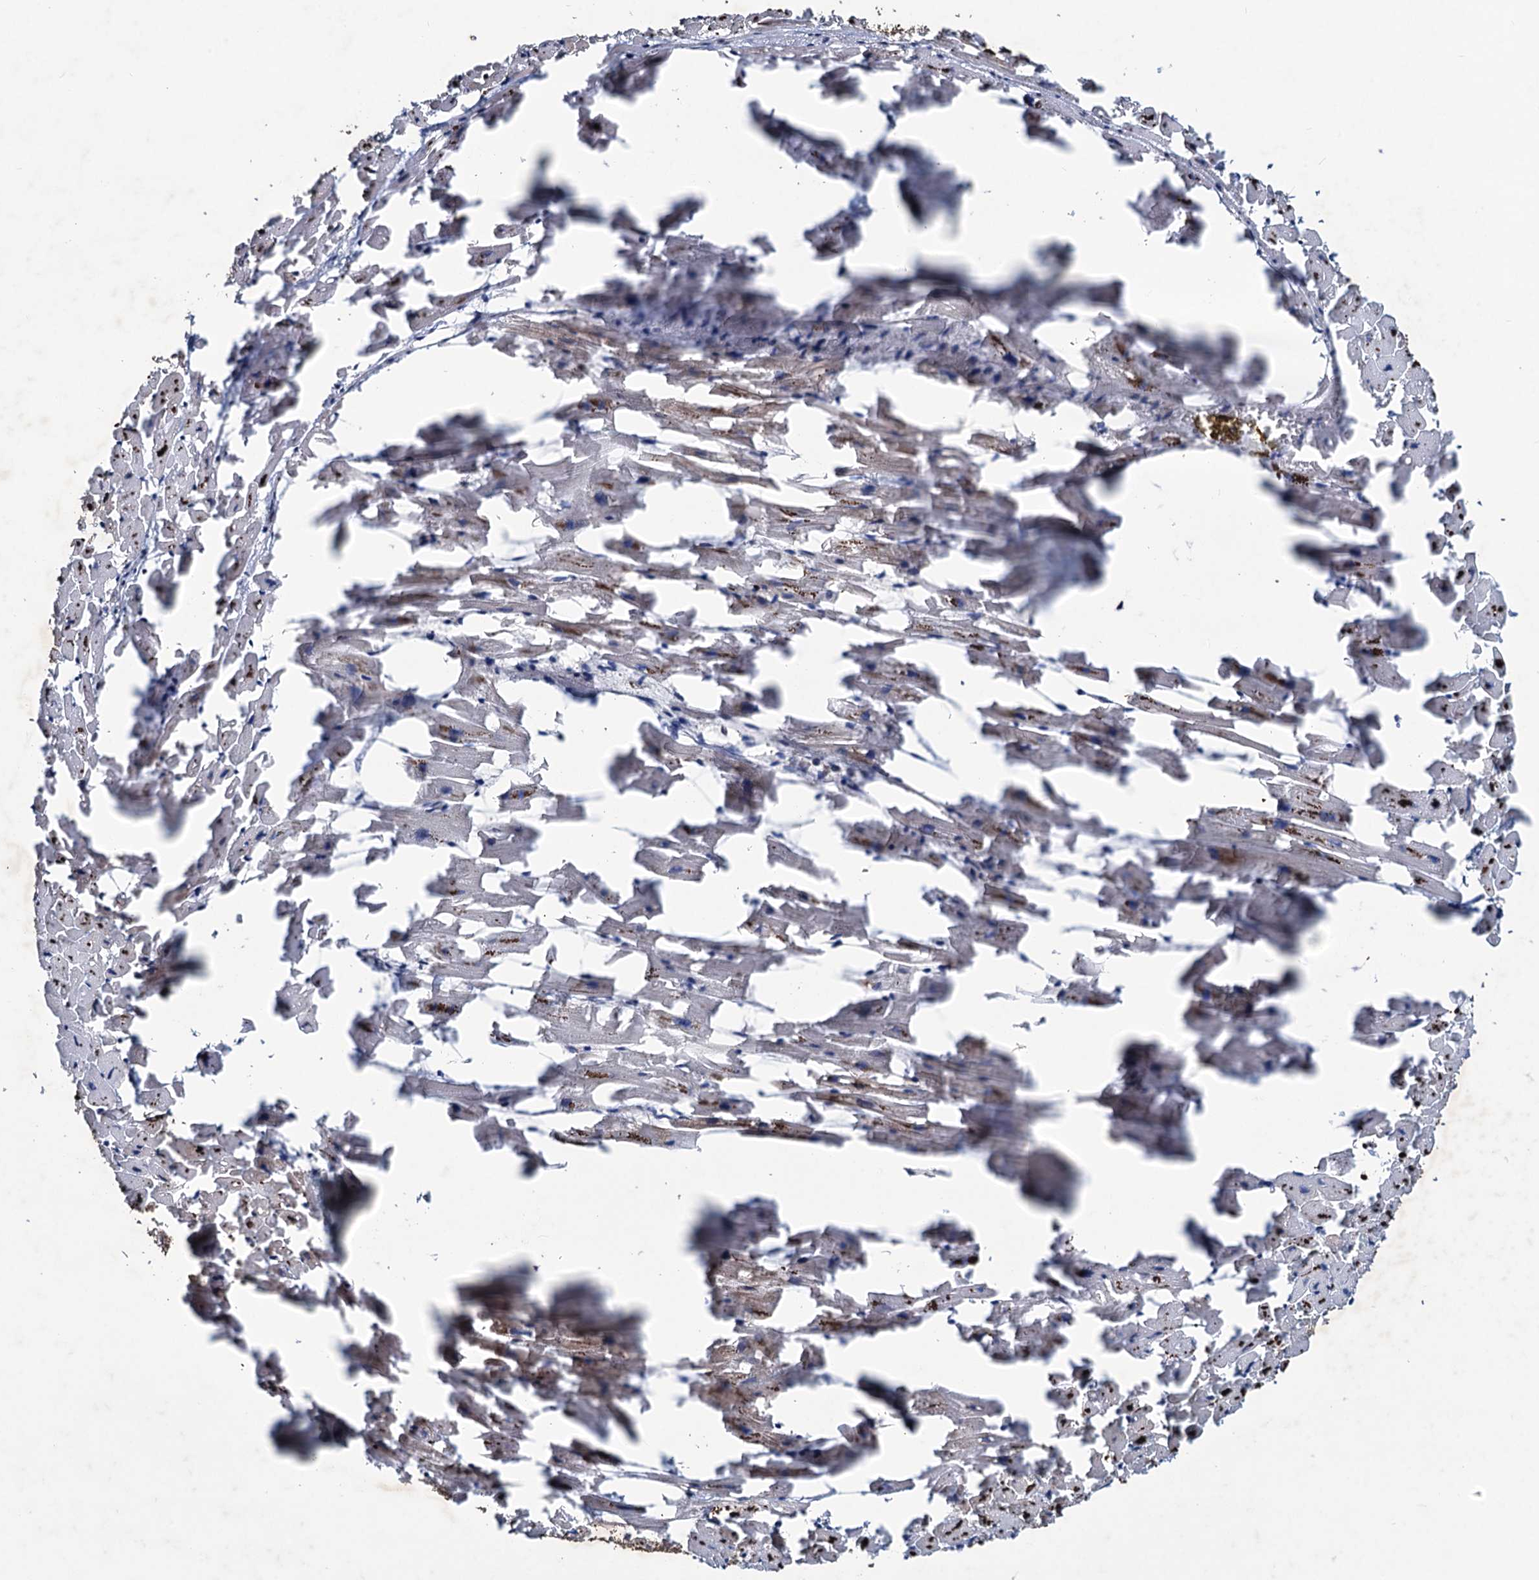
{"staining": {"intensity": "negative", "quantity": "none", "location": "none"}, "tissue": "heart muscle", "cell_type": "Cardiomyocytes", "image_type": "normal", "snomed": [{"axis": "morphology", "description": "Normal tissue, NOS"}, {"axis": "topography", "description": "Heart"}], "caption": "This is a image of immunohistochemistry staining of benign heart muscle, which shows no positivity in cardiomyocytes. (Stains: DAB IHC with hematoxylin counter stain, Microscopy: brightfield microscopy at high magnification).", "gene": "RTKN2", "patient": {"sex": "female", "age": 64}}